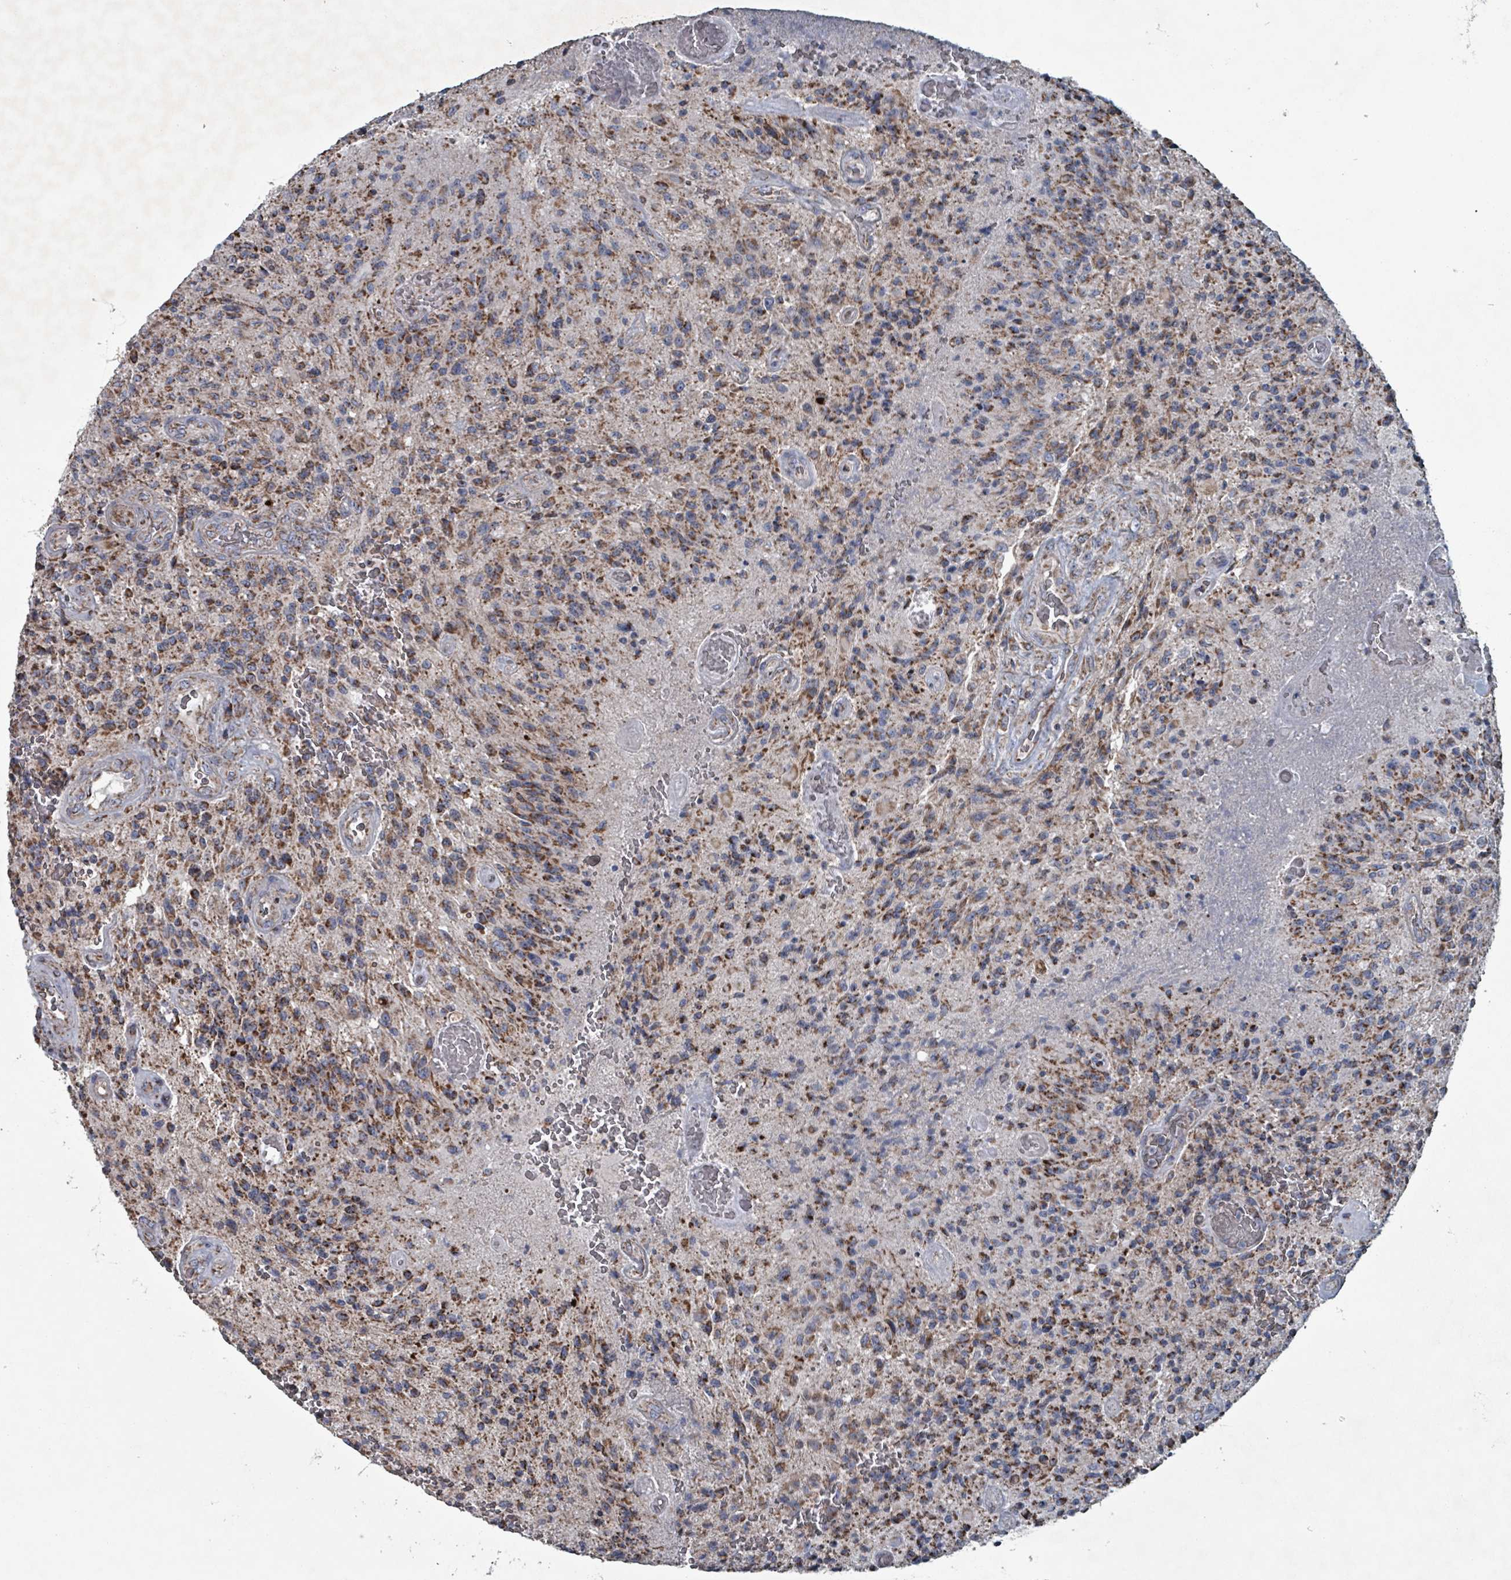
{"staining": {"intensity": "moderate", "quantity": ">75%", "location": "cytoplasmic/membranous"}, "tissue": "glioma", "cell_type": "Tumor cells", "image_type": "cancer", "snomed": [{"axis": "morphology", "description": "Normal tissue, NOS"}, {"axis": "morphology", "description": "Glioma, malignant, High grade"}, {"axis": "topography", "description": "Cerebral cortex"}], "caption": "Malignant high-grade glioma stained for a protein reveals moderate cytoplasmic/membranous positivity in tumor cells.", "gene": "ABHD18", "patient": {"sex": "male", "age": 56}}